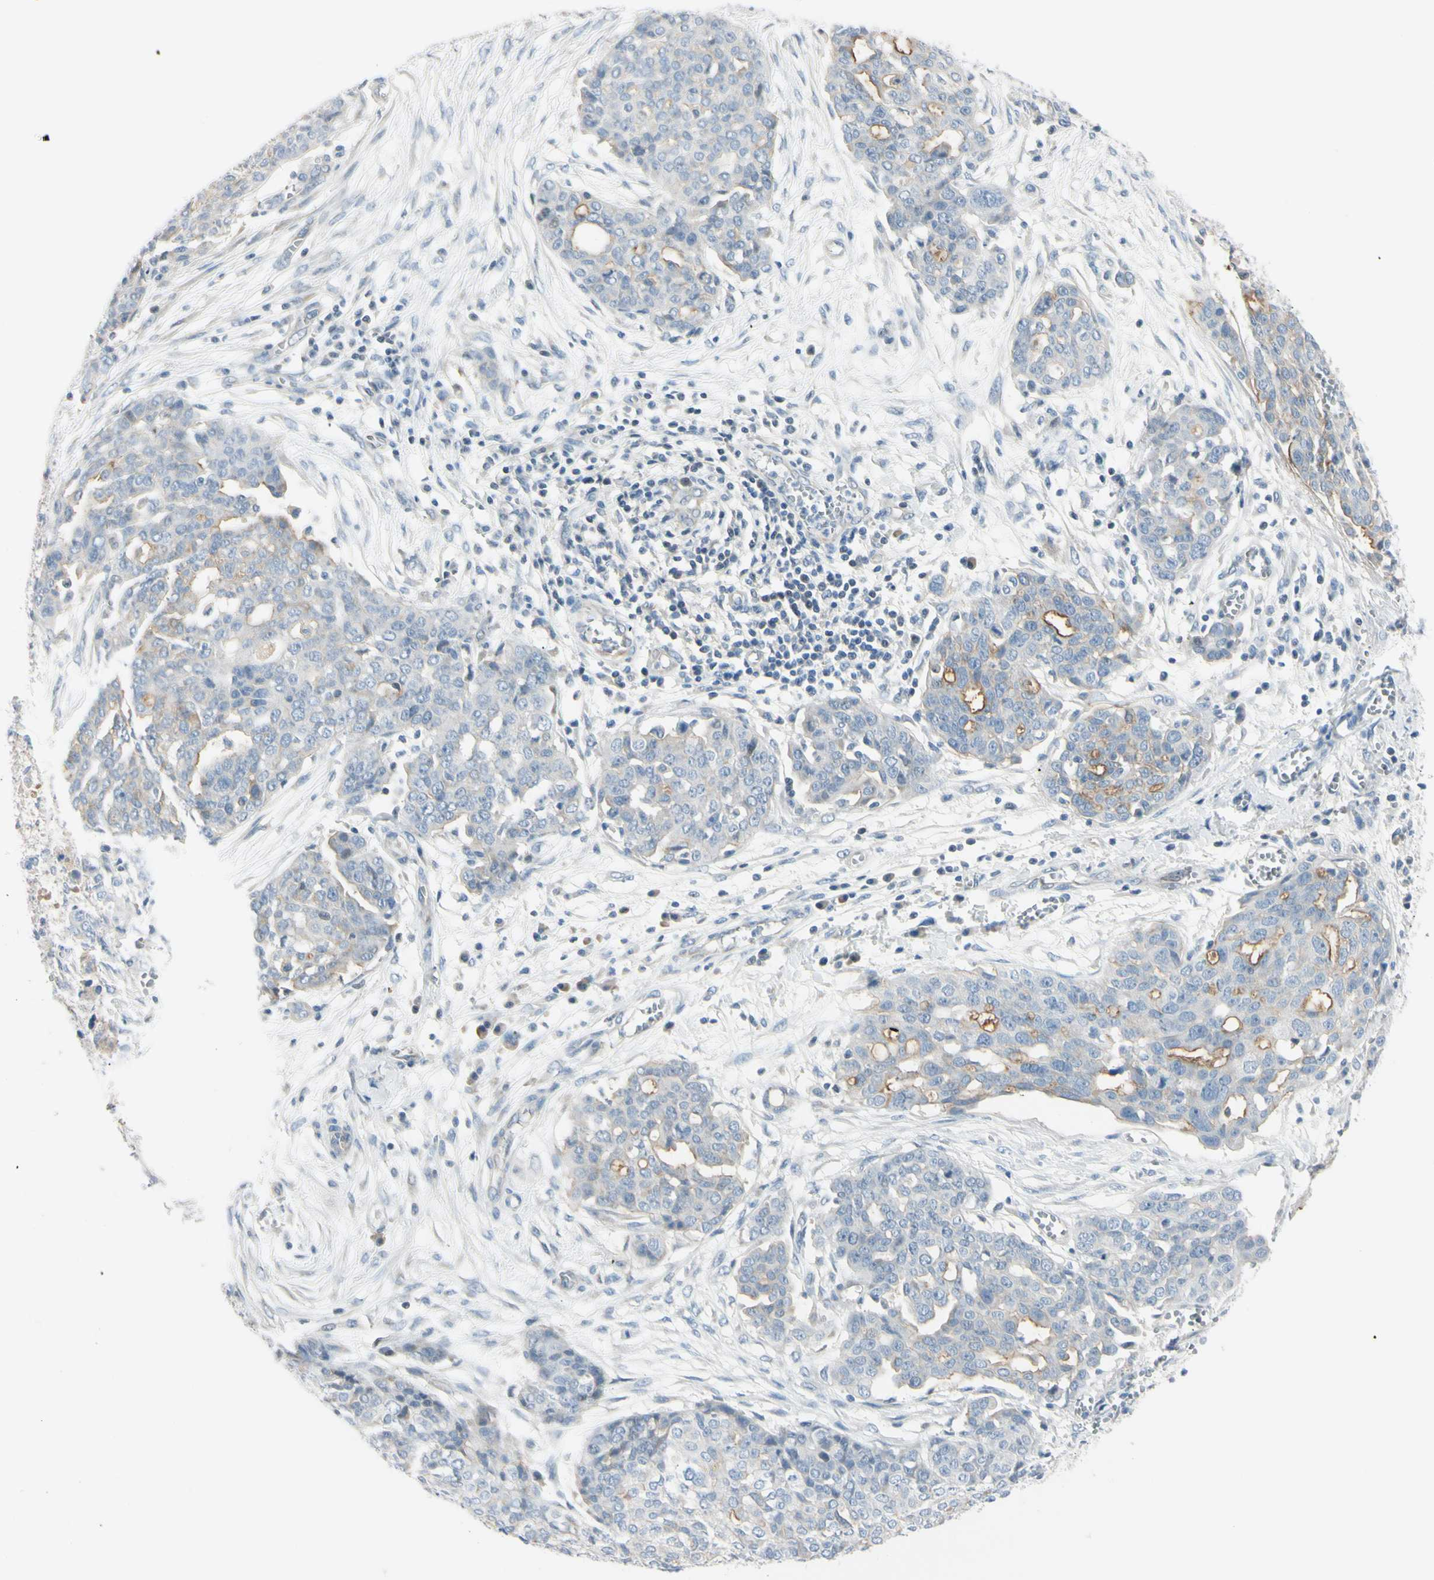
{"staining": {"intensity": "moderate", "quantity": "<25%", "location": "cytoplasmic/membranous"}, "tissue": "ovarian cancer", "cell_type": "Tumor cells", "image_type": "cancer", "snomed": [{"axis": "morphology", "description": "Cystadenocarcinoma, serous, NOS"}, {"axis": "topography", "description": "Soft tissue"}, {"axis": "topography", "description": "Ovary"}], "caption": "Protein expression analysis of ovarian serous cystadenocarcinoma exhibits moderate cytoplasmic/membranous positivity in approximately <25% of tumor cells.", "gene": "ASB9", "patient": {"sex": "female", "age": 57}}